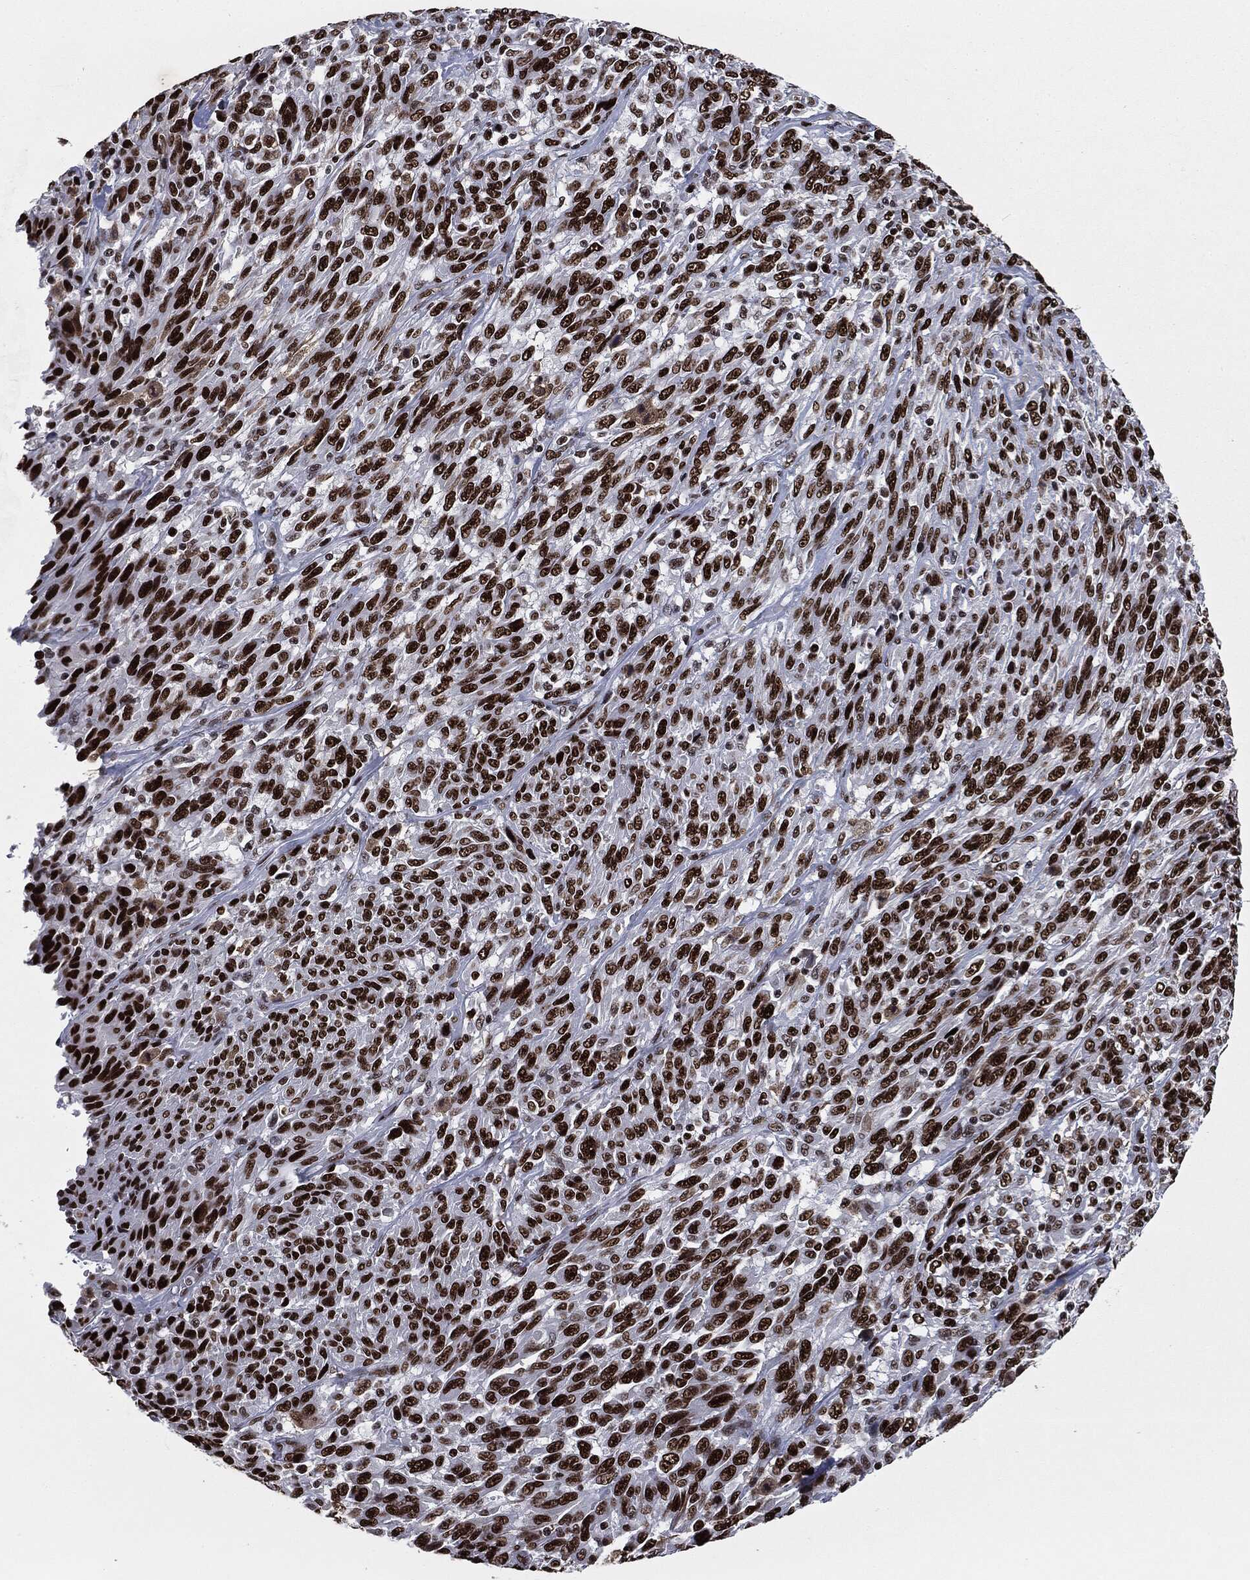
{"staining": {"intensity": "strong", "quantity": ">75%", "location": "nuclear"}, "tissue": "melanoma", "cell_type": "Tumor cells", "image_type": "cancer", "snomed": [{"axis": "morphology", "description": "Malignant melanoma, NOS"}, {"axis": "topography", "description": "Skin"}], "caption": "Immunohistochemistry (IHC) (DAB) staining of human malignant melanoma displays strong nuclear protein staining in approximately >75% of tumor cells.", "gene": "MSH2", "patient": {"sex": "female", "age": 91}}